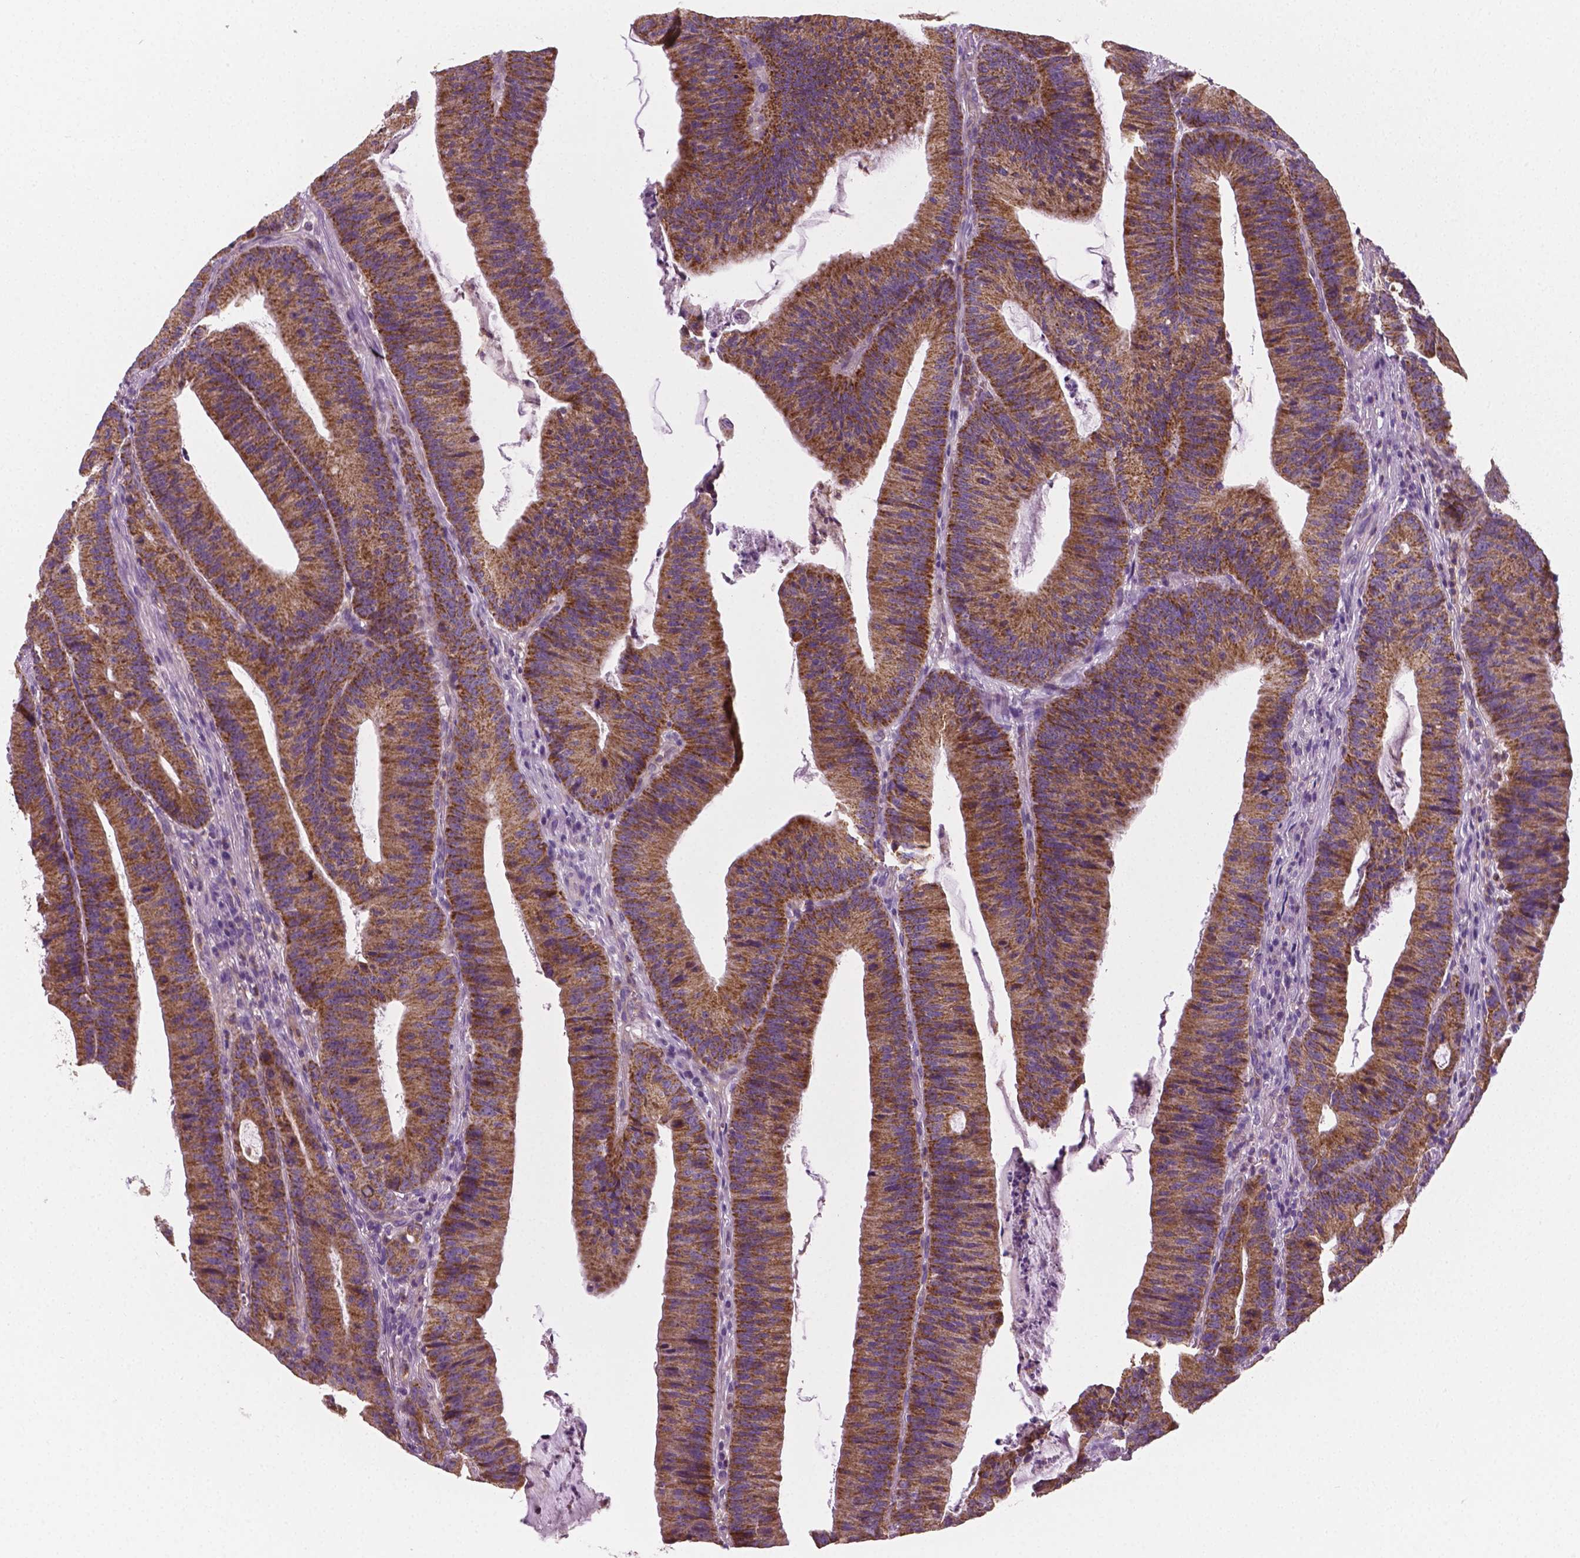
{"staining": {"intensity": "moderate", "quantity": ">75%", "location": "cytoplasmic/membranous"}, "tissue": "colorectal cancer", "cell_type": "Tumor cells", "image_type": "cancer", "snomed": [{"axis": "morphology", "description": "Adenocarcinoma, NOS"}, {"axis": "topography", "description": "Colon"}], "caption": "Colorectal cancer (adenocarcinoma) stained with a brown dye shows moderate cytoplasmic/membranous positive staining in about >75% of tumor cells.", "gene": "PTX3", "patient": {"sex": "female", "age": 78}}